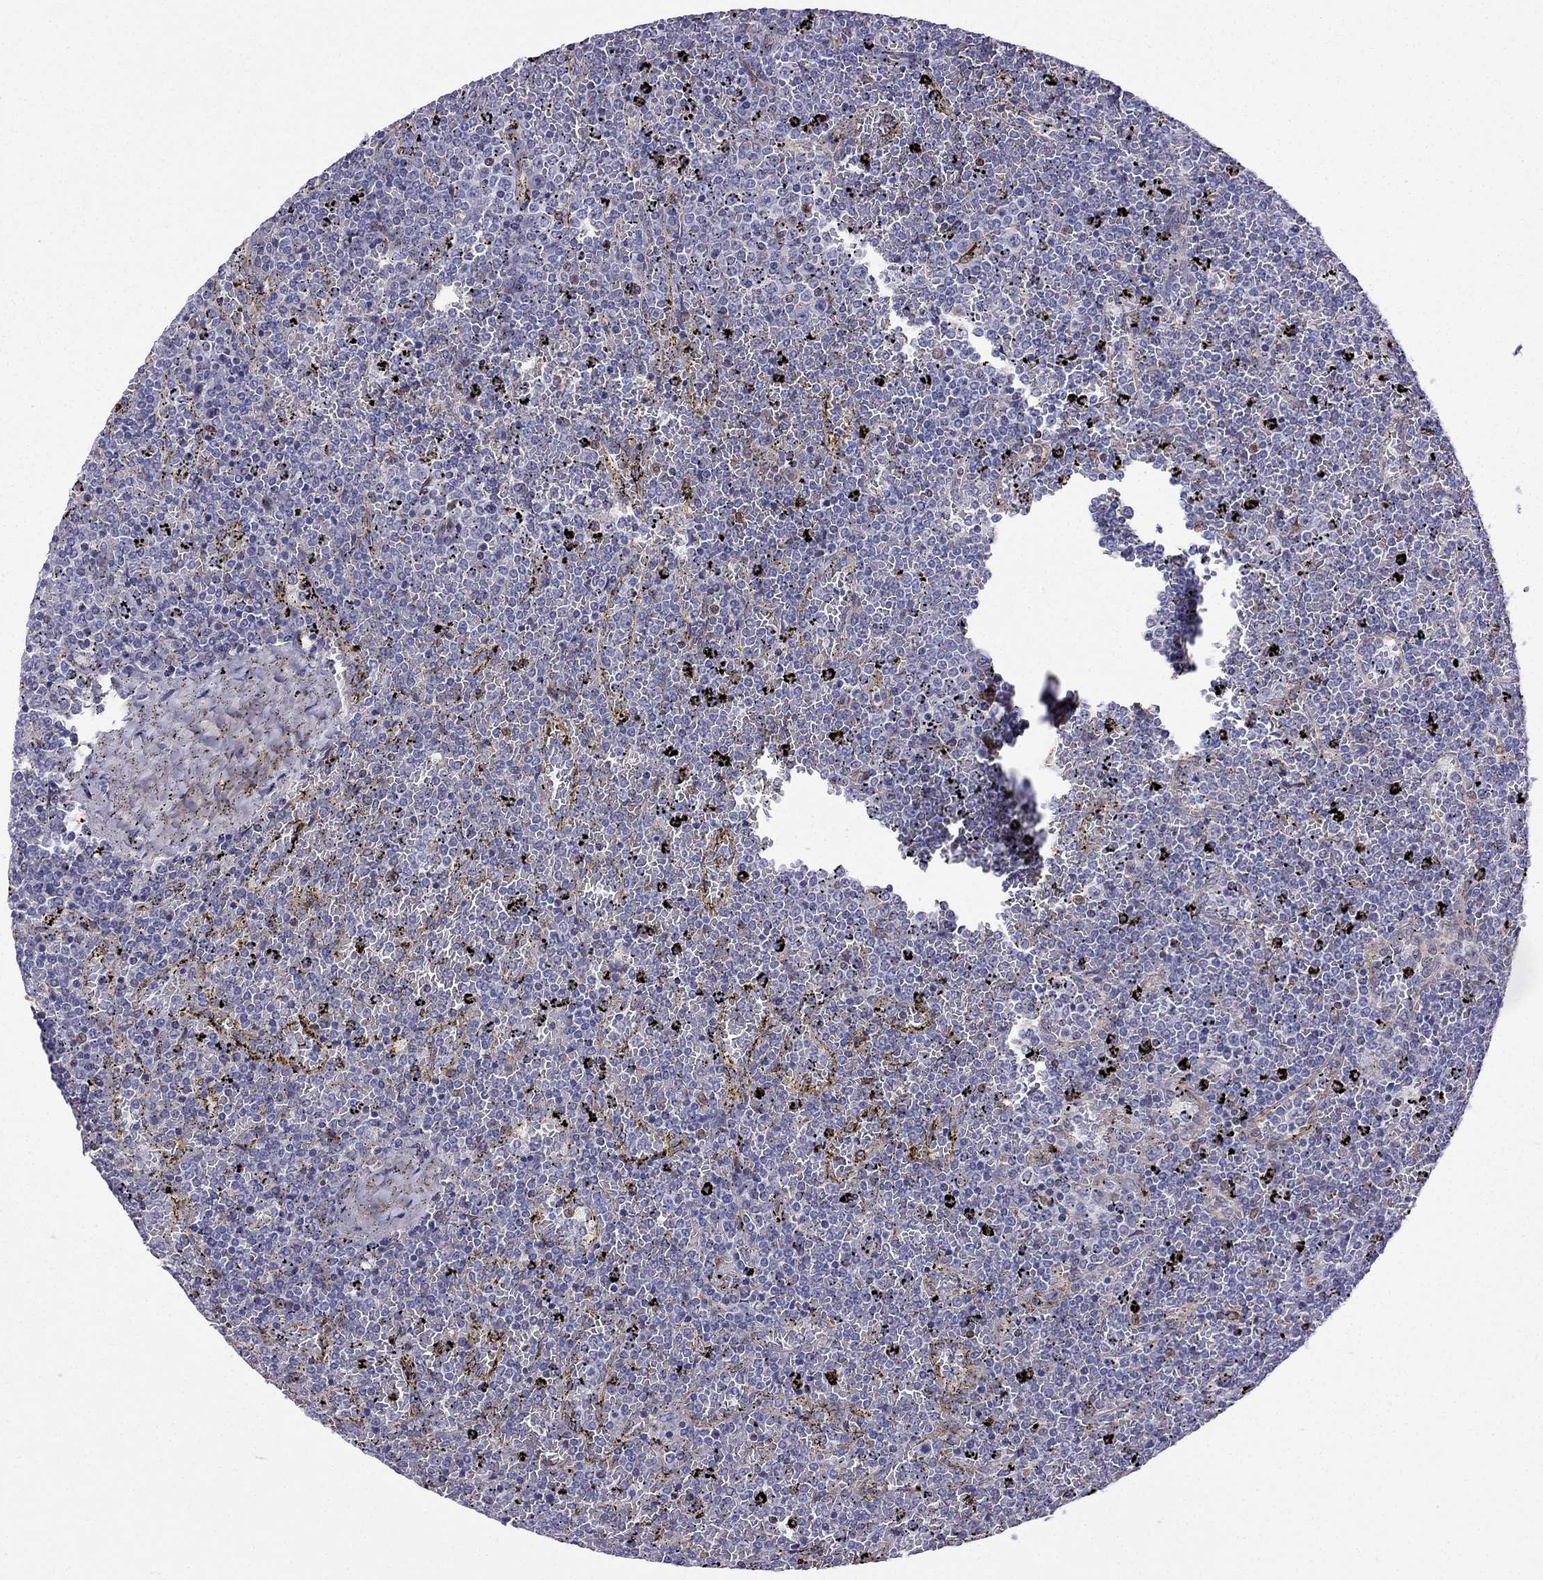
{"staining": {"intensity": "negative", "quantity": "none", "location": "none"}, "tissue": "lymphoma", "cell_type": "Tumor cells", "image_type": "cancer", "snomed": [{"axis": "morphology", "description": "Malignant lymphoma, non-Hodgkin's type, Low grade"}, {"axis": "topography", "description": "Spleen"}], "caption": "Immunohistochemical staining of human lymphoma demonstrates no significant expression in tumor cells. (DAB (3,3'-diaminobenzidine) IHC, high magnification).", "gene": "GNAL", "patient": {"sex": "female", "age": 77}}